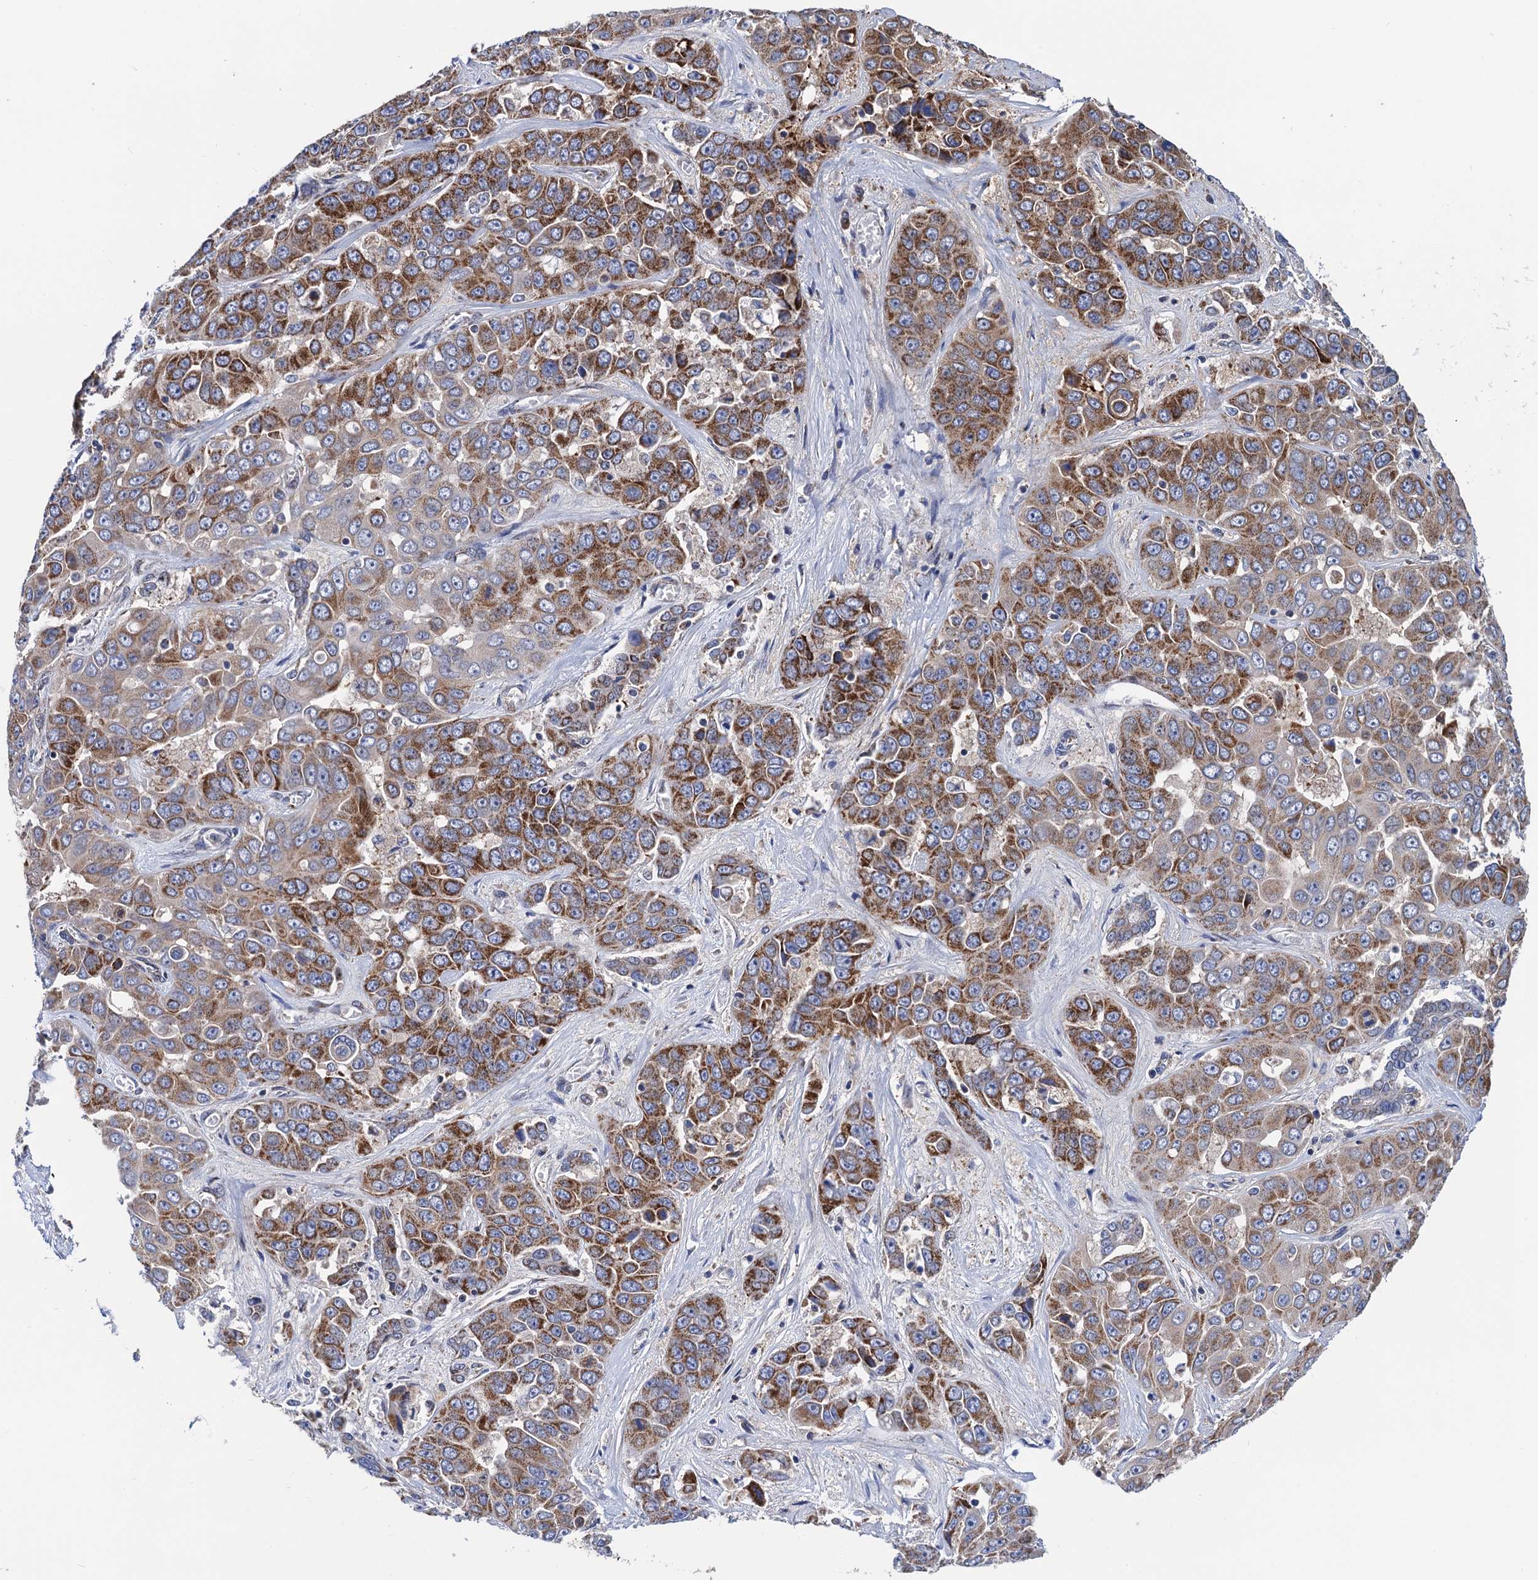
{"staining": {"intensity": "moderate", "quantity": "25%-75%", "location": "cytoplasmic/membranous"}, "tissue": "liver cancer", "cell_type": "Tumor cells", "image_type": "cancer", "snomed": [{"axis": "morphology", "description": "Cholangiocarcinoma"}, {"axis": "topography", "description": "Liver"}], "caption": "About 25%-75% of tumor cells in human liver cholangiocarcinoma demonstrate moderate cytoplasmic/membranous protein expression as visualized by brown immunohistochemical staining.", "gene": "PTCD3", "patient": {"sex": "female", "age": 52}}